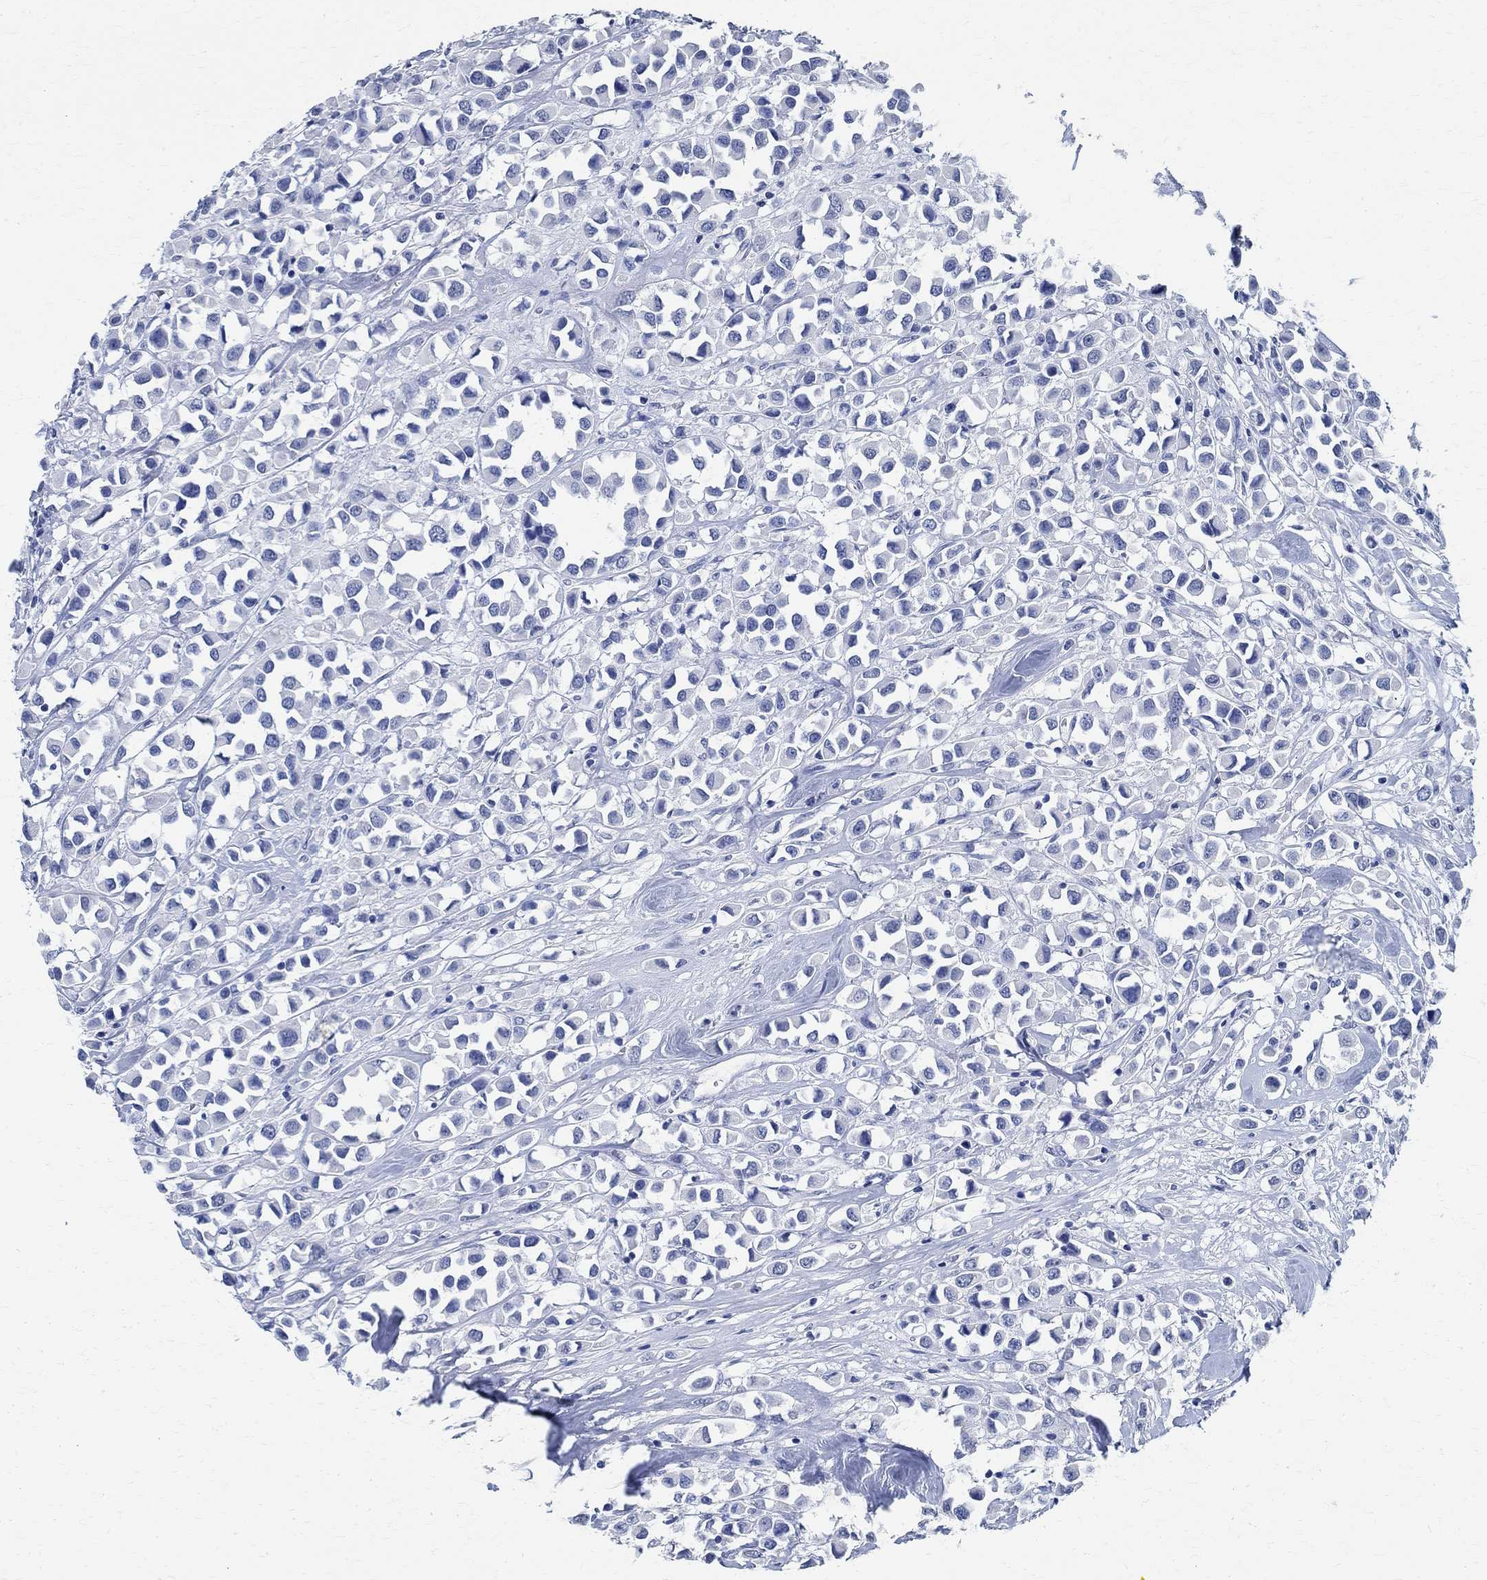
{"staining": {"intensity": "negative", "quantity": "none", "location": "none"}, "tissue": "breast cancer", "cell_type": "Tumor cells", "image_type": "cancer", "snomed": [{"axis": "morphology", "description": "Duct carcinoma"}, {"axis": "topography", "description": "Breast"}], "caption": "Tumor cells show no significant staining in invasive ductal carcinoma (breast).", "gene": "TMEM221", "patient": {"sex": "female", "age": 61}}